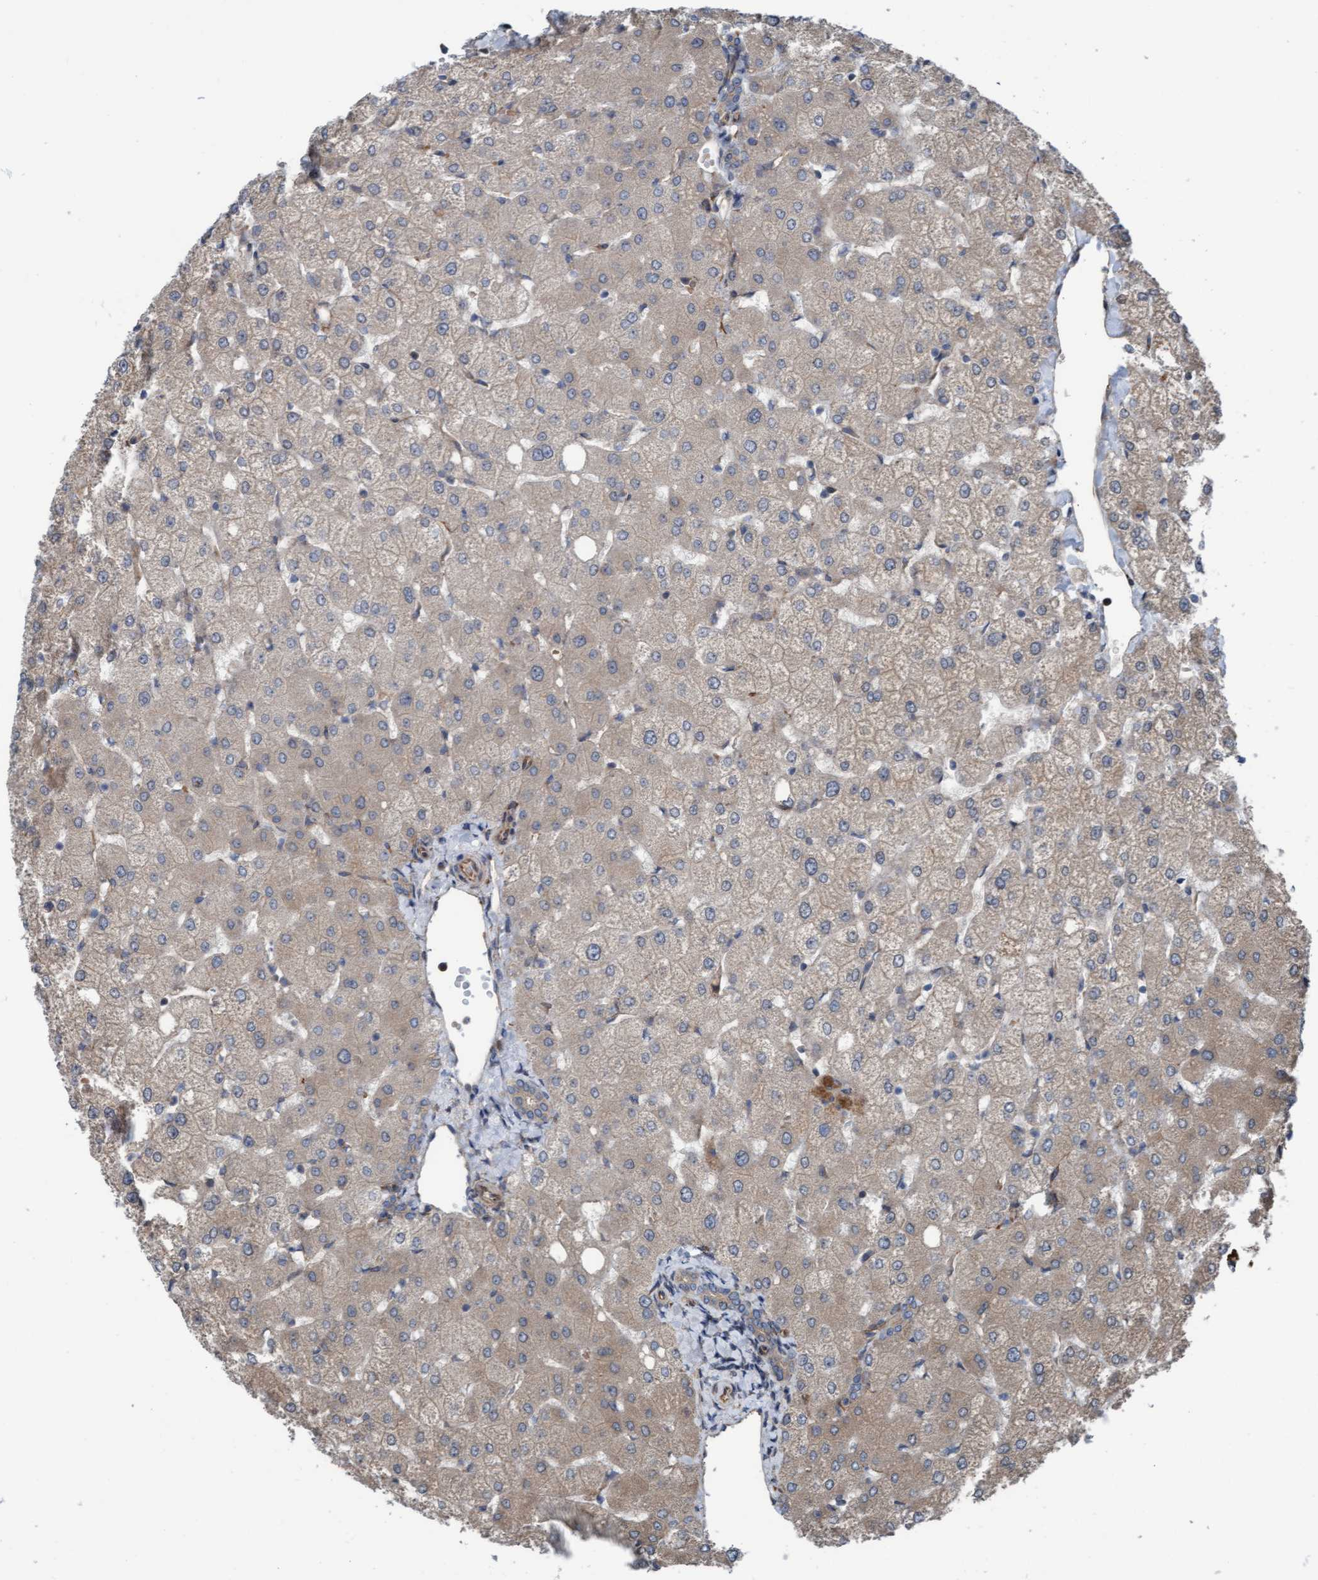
{"staining": {"intensity": "weak", "quantity": "25%-75%", "location": "cytoplasmic/membranous"}, "tissue": "liver", "cell_type": "Cholangiocytes", "image_type": "normal", "snomed": [{"axis": "morphology", "description": "Normal tissue, NOS"}, {"axis": "topography", "description": "Liver"}], "caption": "IHC of benign liver exhibits low levels of weak cytoplasmic/membranous positivity in approximately 25%-75% of cholangiocytes.", "gene": "RAP1GAP2", "patient": {"sex": "female", "age": 54}}